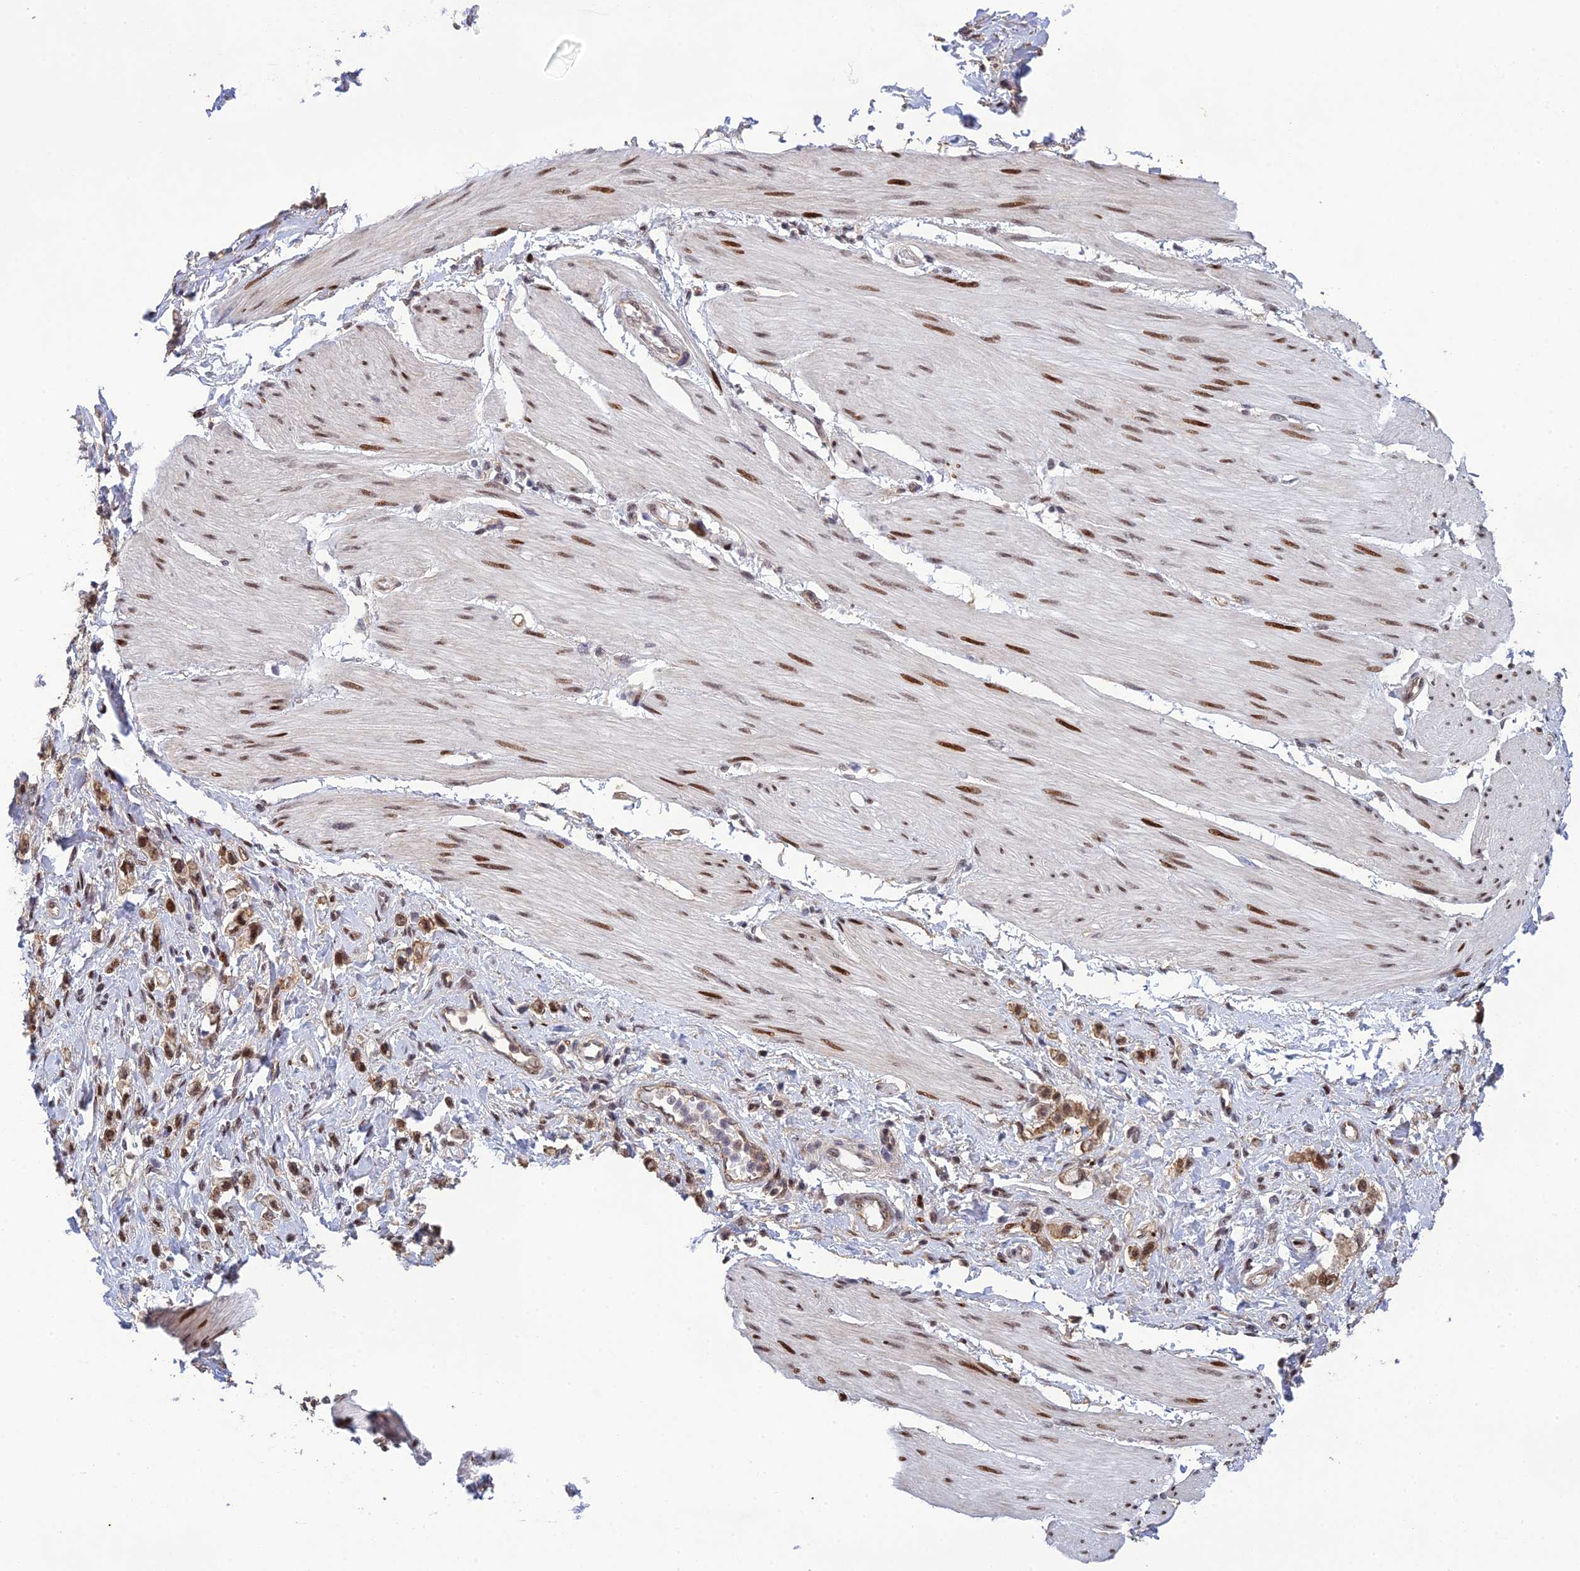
{"staining": {"intensity": "moderate", "quantity": ">75%", "location": "nuclear"}, "tissue": "stomach cancer", "cell_type": "Tumor cells", "image_type": "cancer", "snomed": [{"axis": "morphology", "description": "Adenocarcinoma, NOS"}, {"axis": "topography", "description": "Stomach"}], "caption": "Brown immunohistochemical staining in human stomach adenocarcinoma demonstrates moderate nuclear expression in about >75% of tumor cells.", "gene": "RANBP3", "patient": {"sex": "female", "age": 65}}